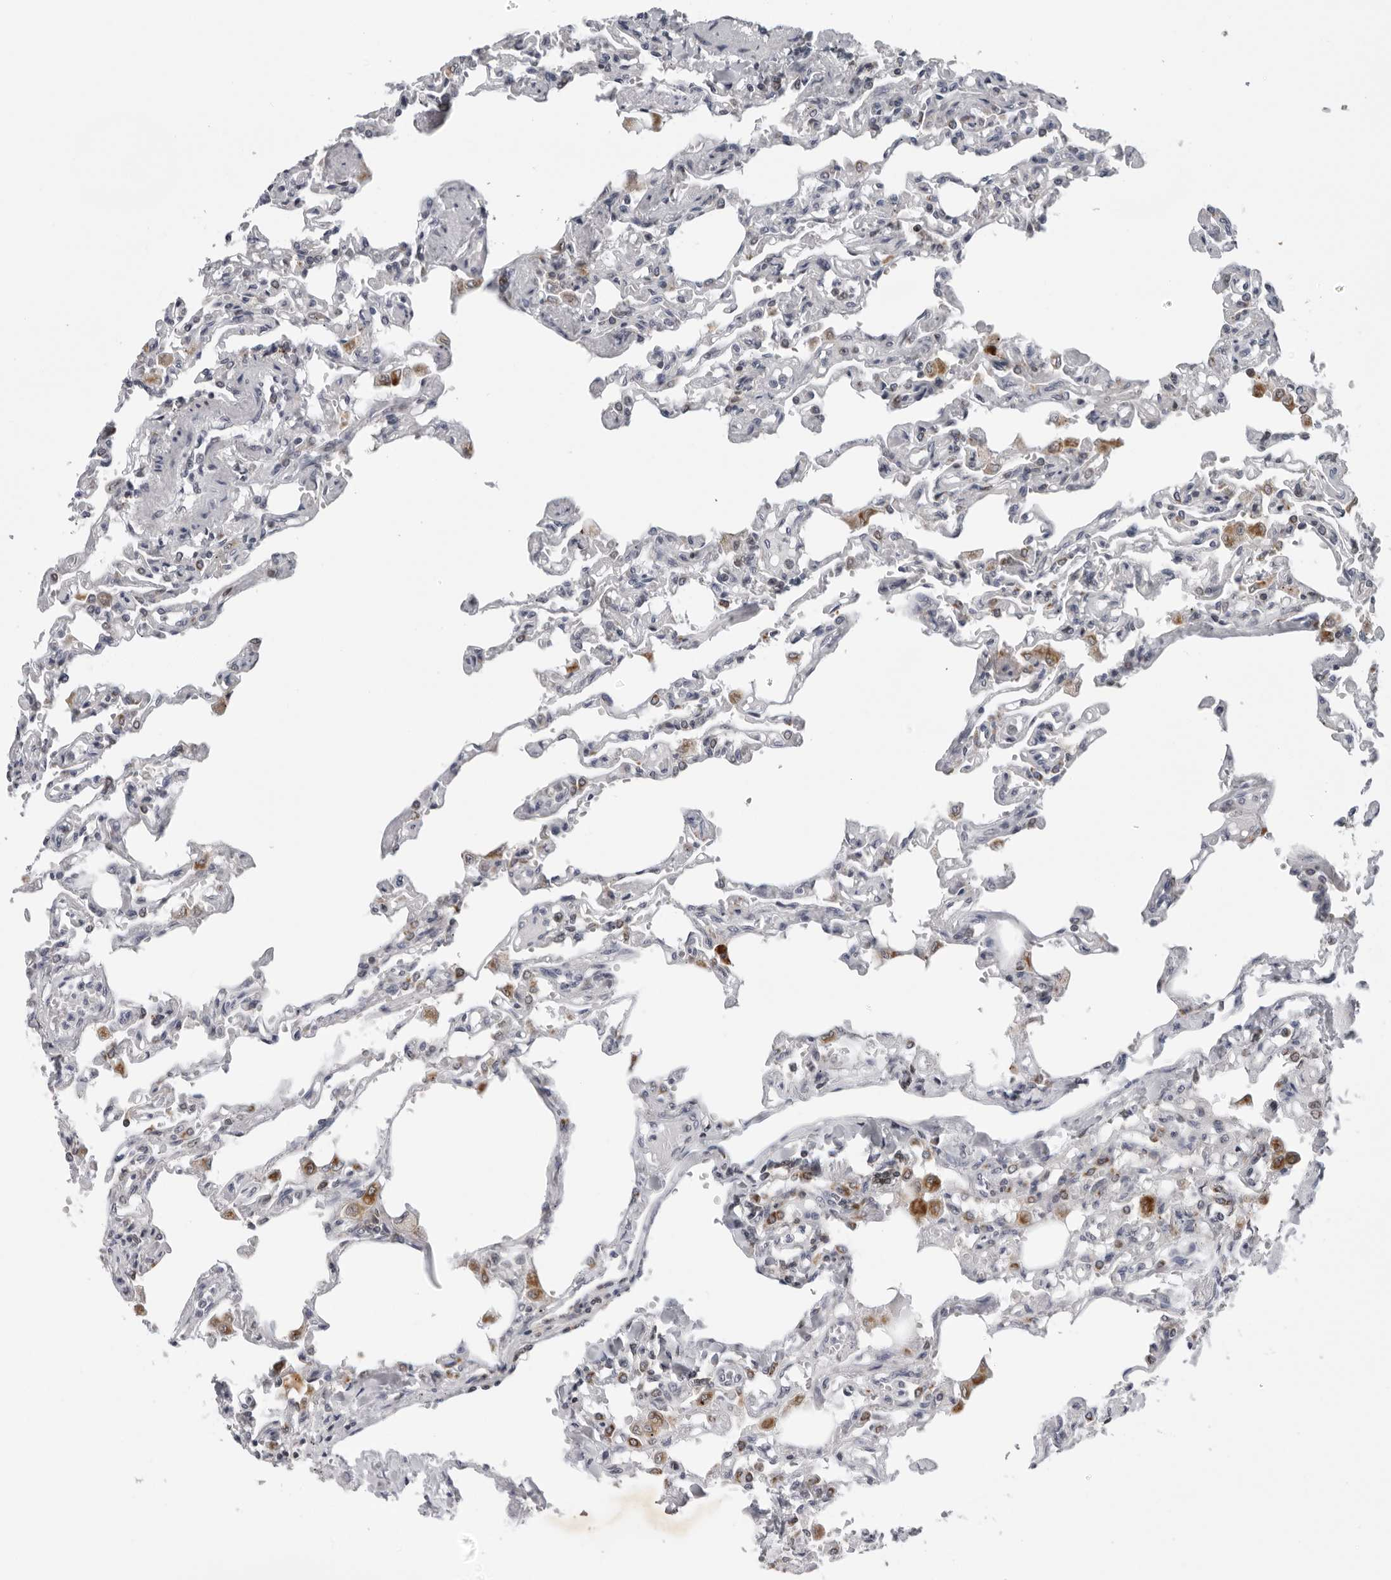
{"staining": {"intensity": "moderate", "quantity": "<25%", "location": "cytoplasmic/membranous"}, "tissue": "lung", "cell_type": "Alveolar cells", "image_type": "normal", "snomed": [{"axis": "morphology", "description": "Normal tissue, NOS"}, {"axis": "topography", "description": "Lung"}], "caption": "DAB immunohistochemical staining of benign human lung exhibits moderate cytoplasmic/membranous protein staining in about <25% of alveolar cells.", "gene": "CPT2", "patient": {"sex": "male", "age": 21}}